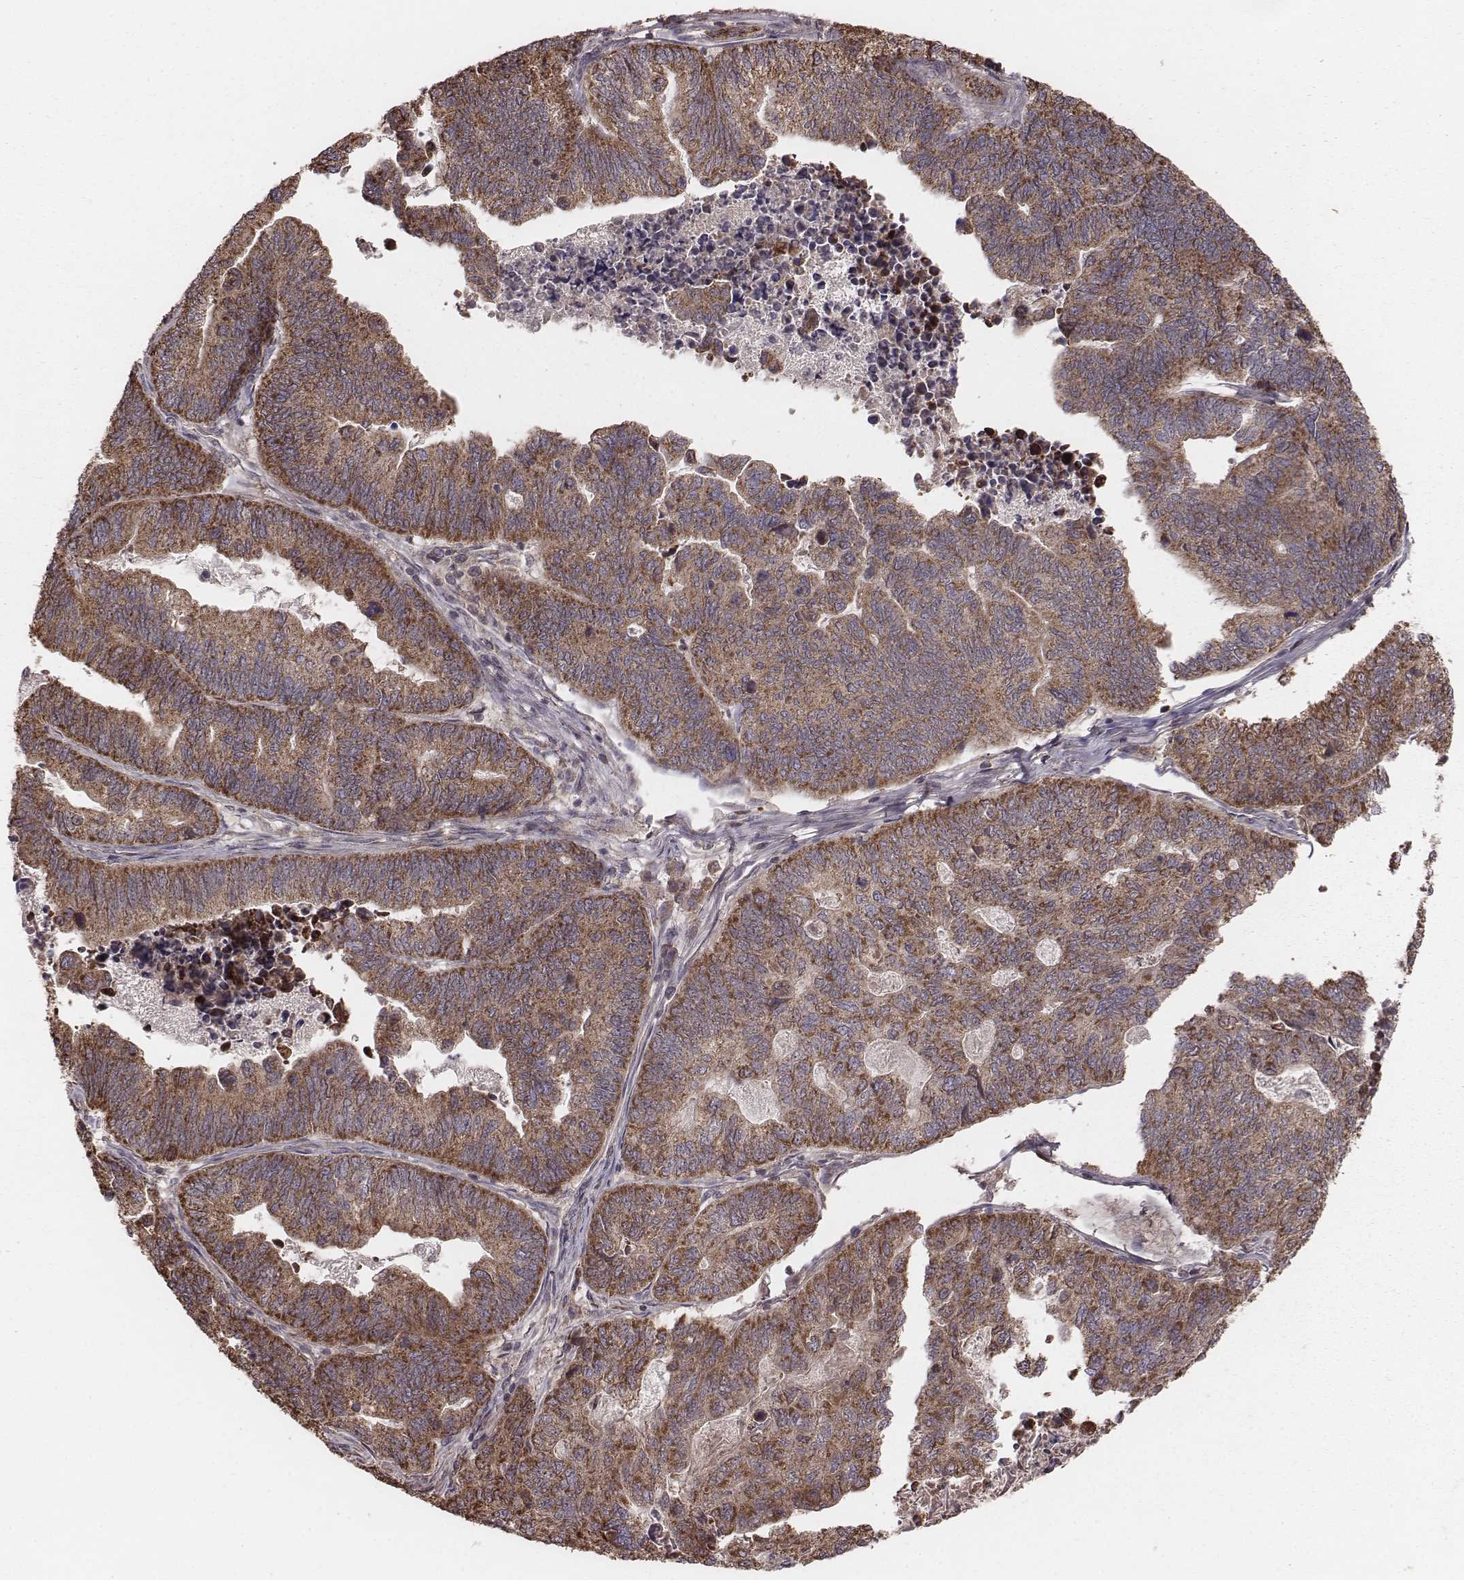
{"staining": {"intensity": "strong", "quantity": ">75%", "location": "cytoplasmic/membranous"}, "tissue": "stomach cancer", "cell_type": "Tumor cells", "image_type": "cancer", "snomed": [{"axis": "morphology", "description": "Adenocarcinoma, NOS"}, {"axis": "topography", "description": "Stomach, upper"}], "caption": "Protein staining of adenocarcinoma (stomach) tissue demonstrates strong cytoplasmic/membranous expression in about >75% of tumor cells.", "gene": "PDCD2L", "patient": {"sex": "female", "age": 67}}